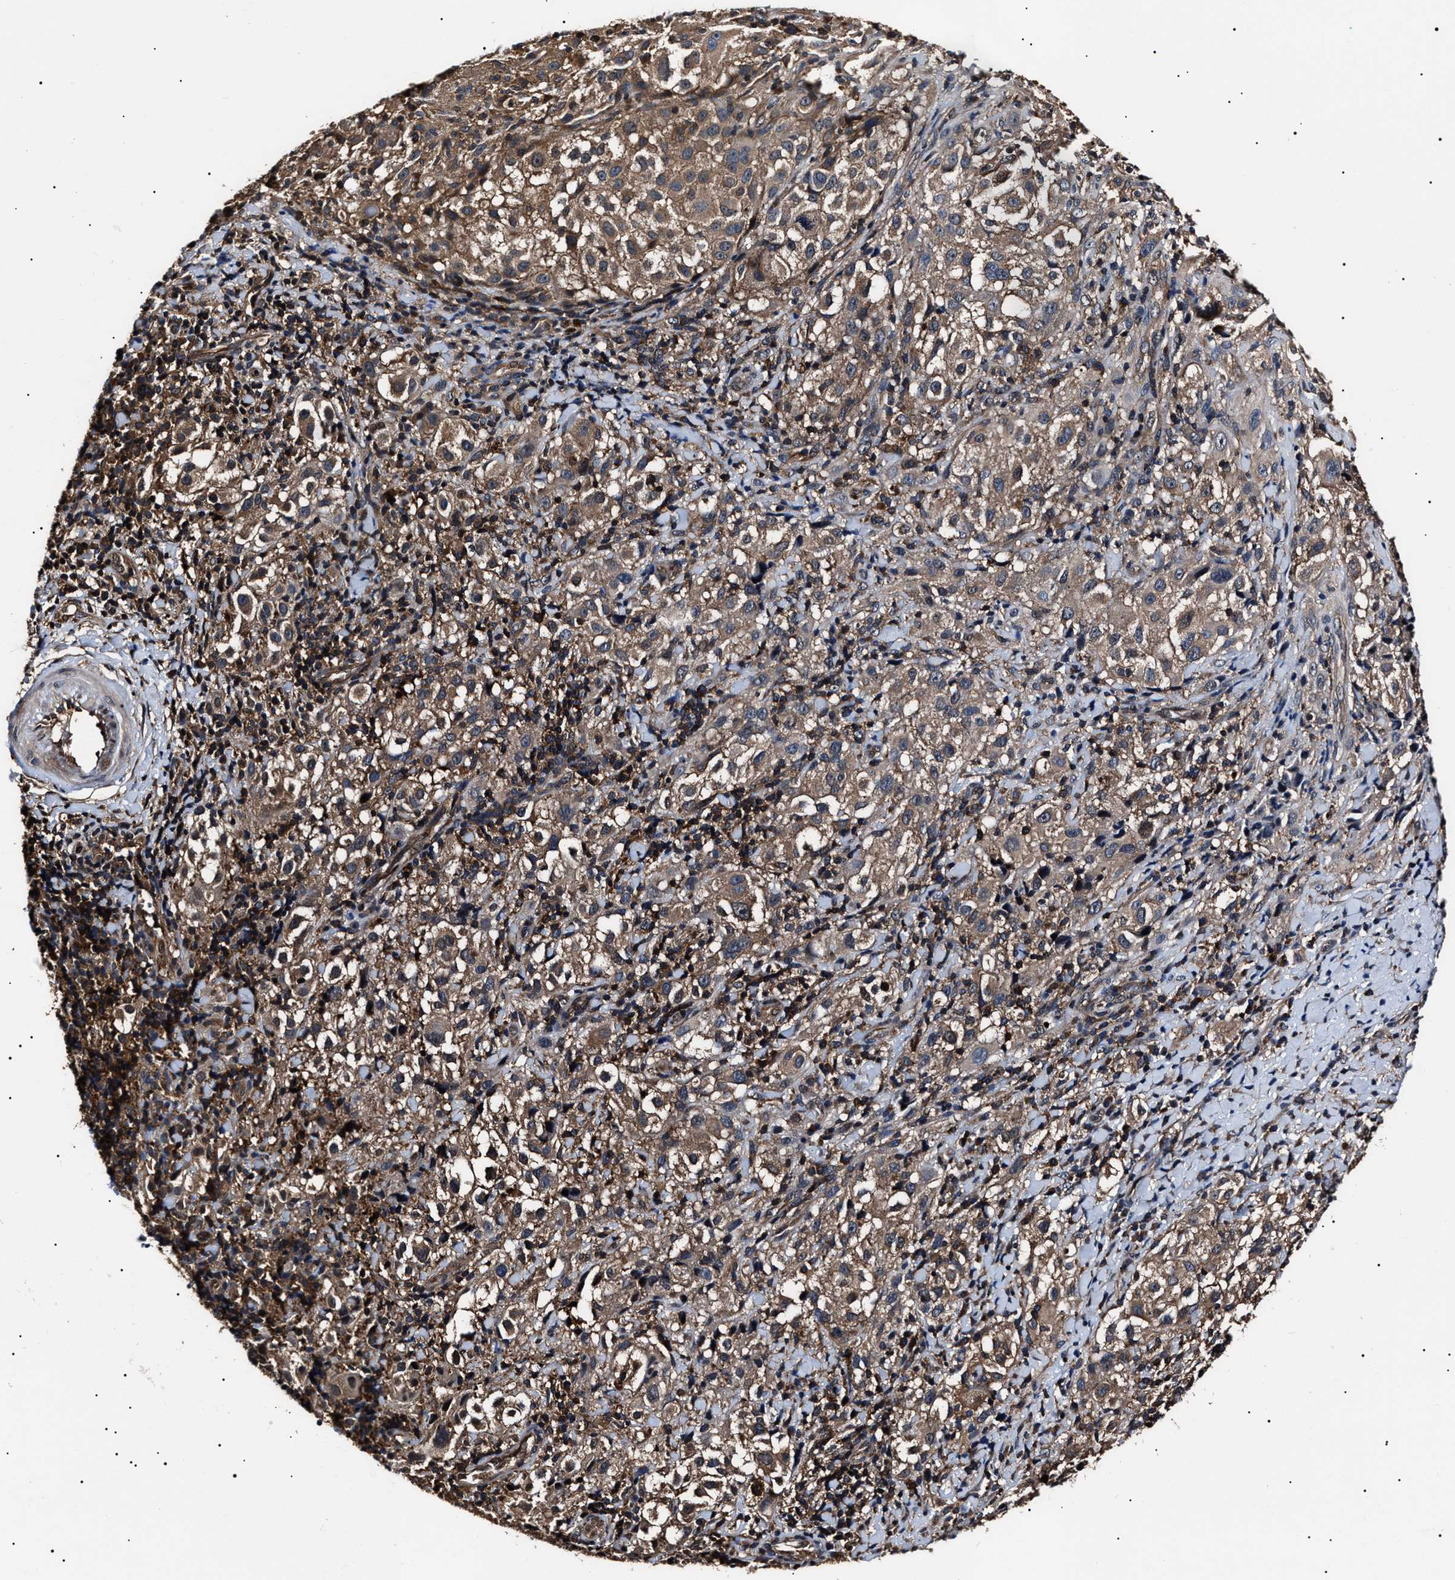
{"staining": {"intensity": "weak", "quantity": ">75%", "location": "cytoplasmic/membranous"}, "tissue": "melanoma", "cell_type": "Tumor cells", "image_type": "cancer", "snomed": [{"axis": "morphology", "description": "Necrosis, NOS"}, {"axis": "morphology", "description": "Malignant melanoma, NOS"}, {"axis": "topography", "description": "Skin"}], "caption": "Immunohistochemical staining of malignant melanoma shows low levels of weak cytoplasmic/membranous expression in about >75% of tumor cells.", "gene": "CCT8", "patient": {"sex": "female", "age": 87}}